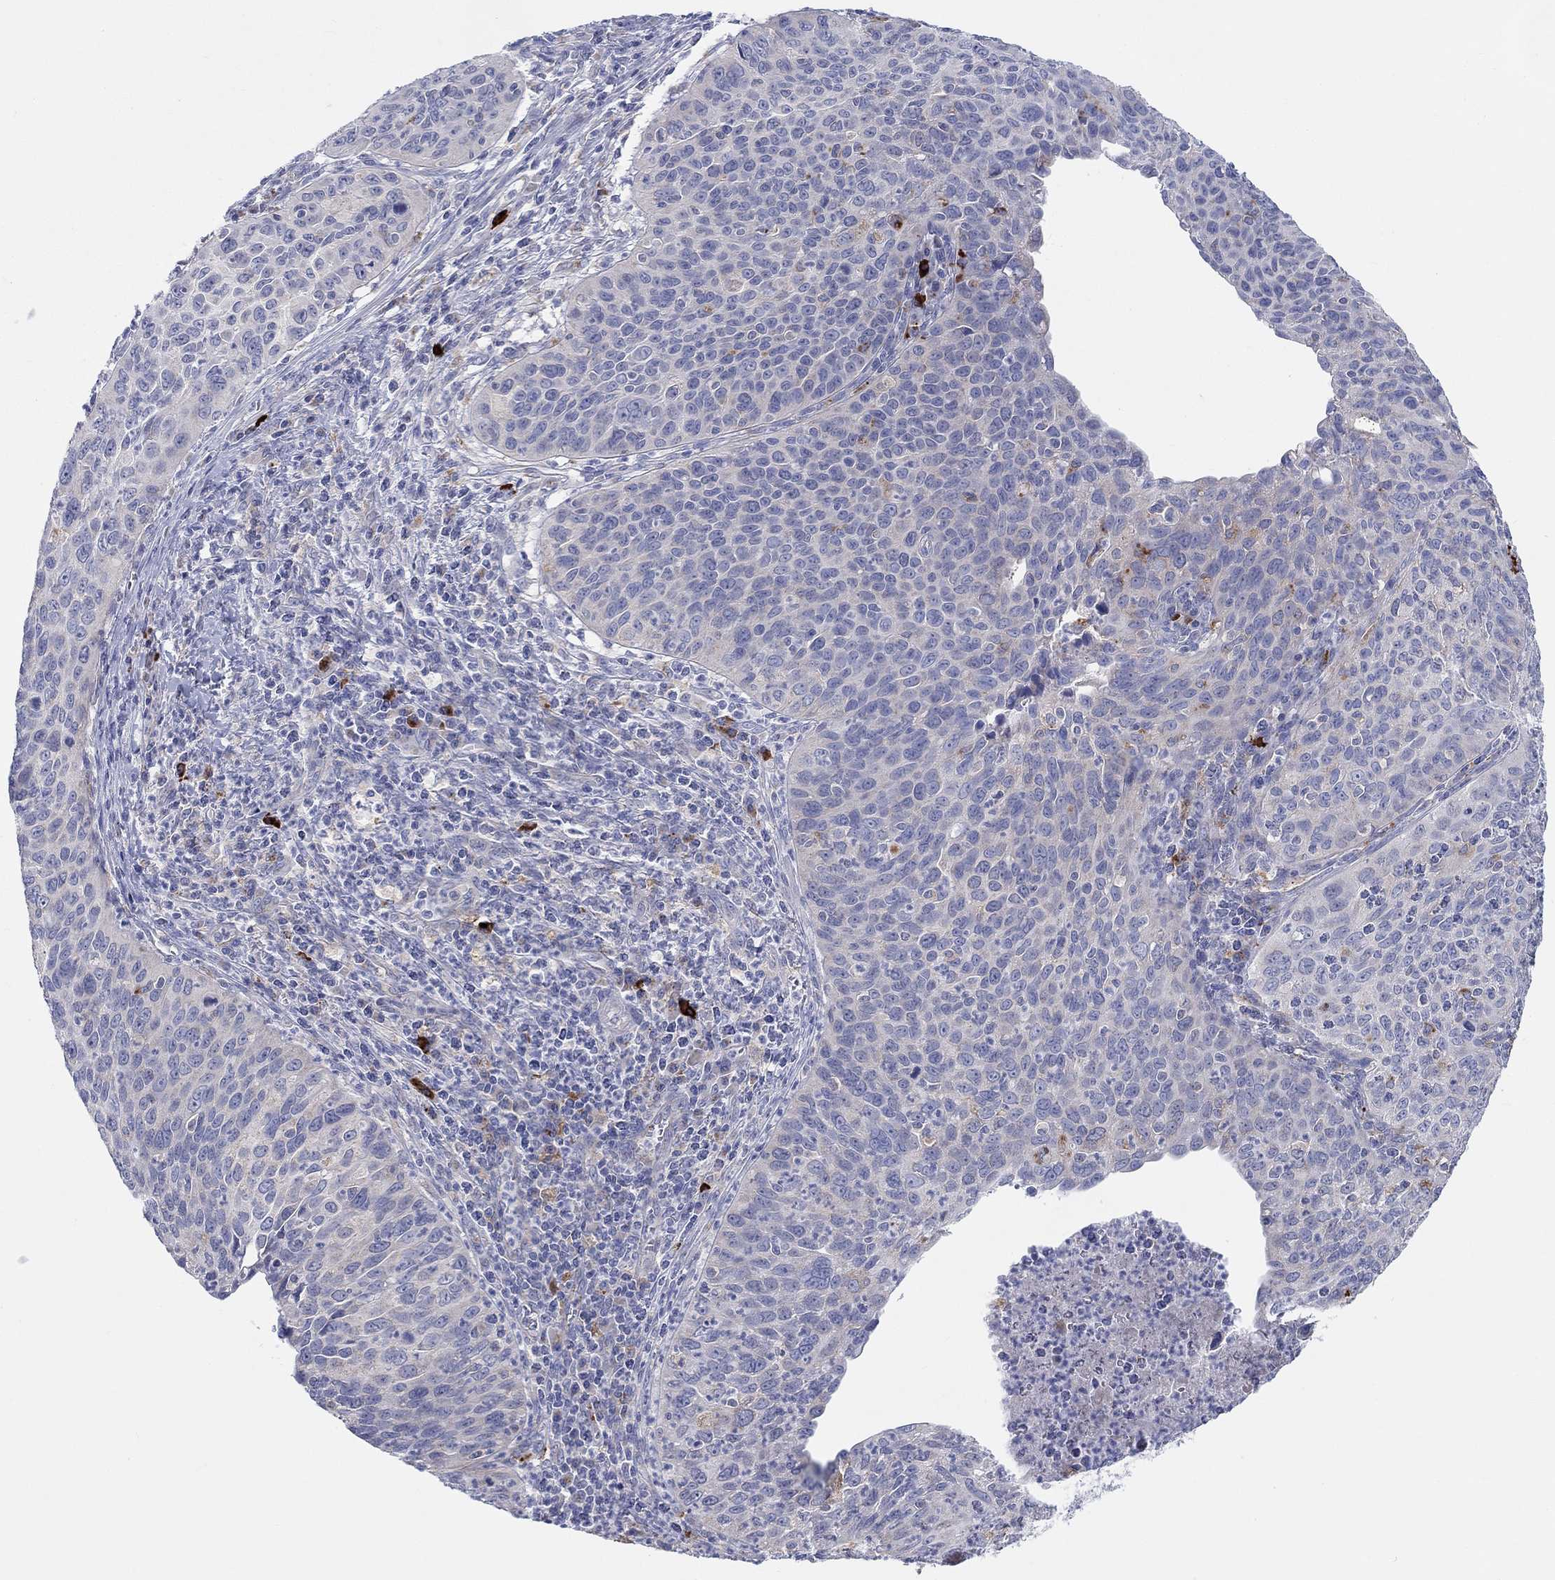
{"staining": {"intensity": "negative", "quantity": "none", "location": "none"}, "tissue": "cervical cancer", "cell_type": "Tumor cells", "image_type": "cancer", "snomed": [{"axis": "morphology", "description": "Squamous cell carcinoma, NOS"}, {"axis": "topography", "description": "Cervix"}], "caption": "This image is of cervical cancer stained with immunohistochemistry to label a protein in brown with the nuclei are counter-stained blue. There is no expression in tumor cells.", "gene": "BCO2", "patient": {"sex": "female", "age": 26}}